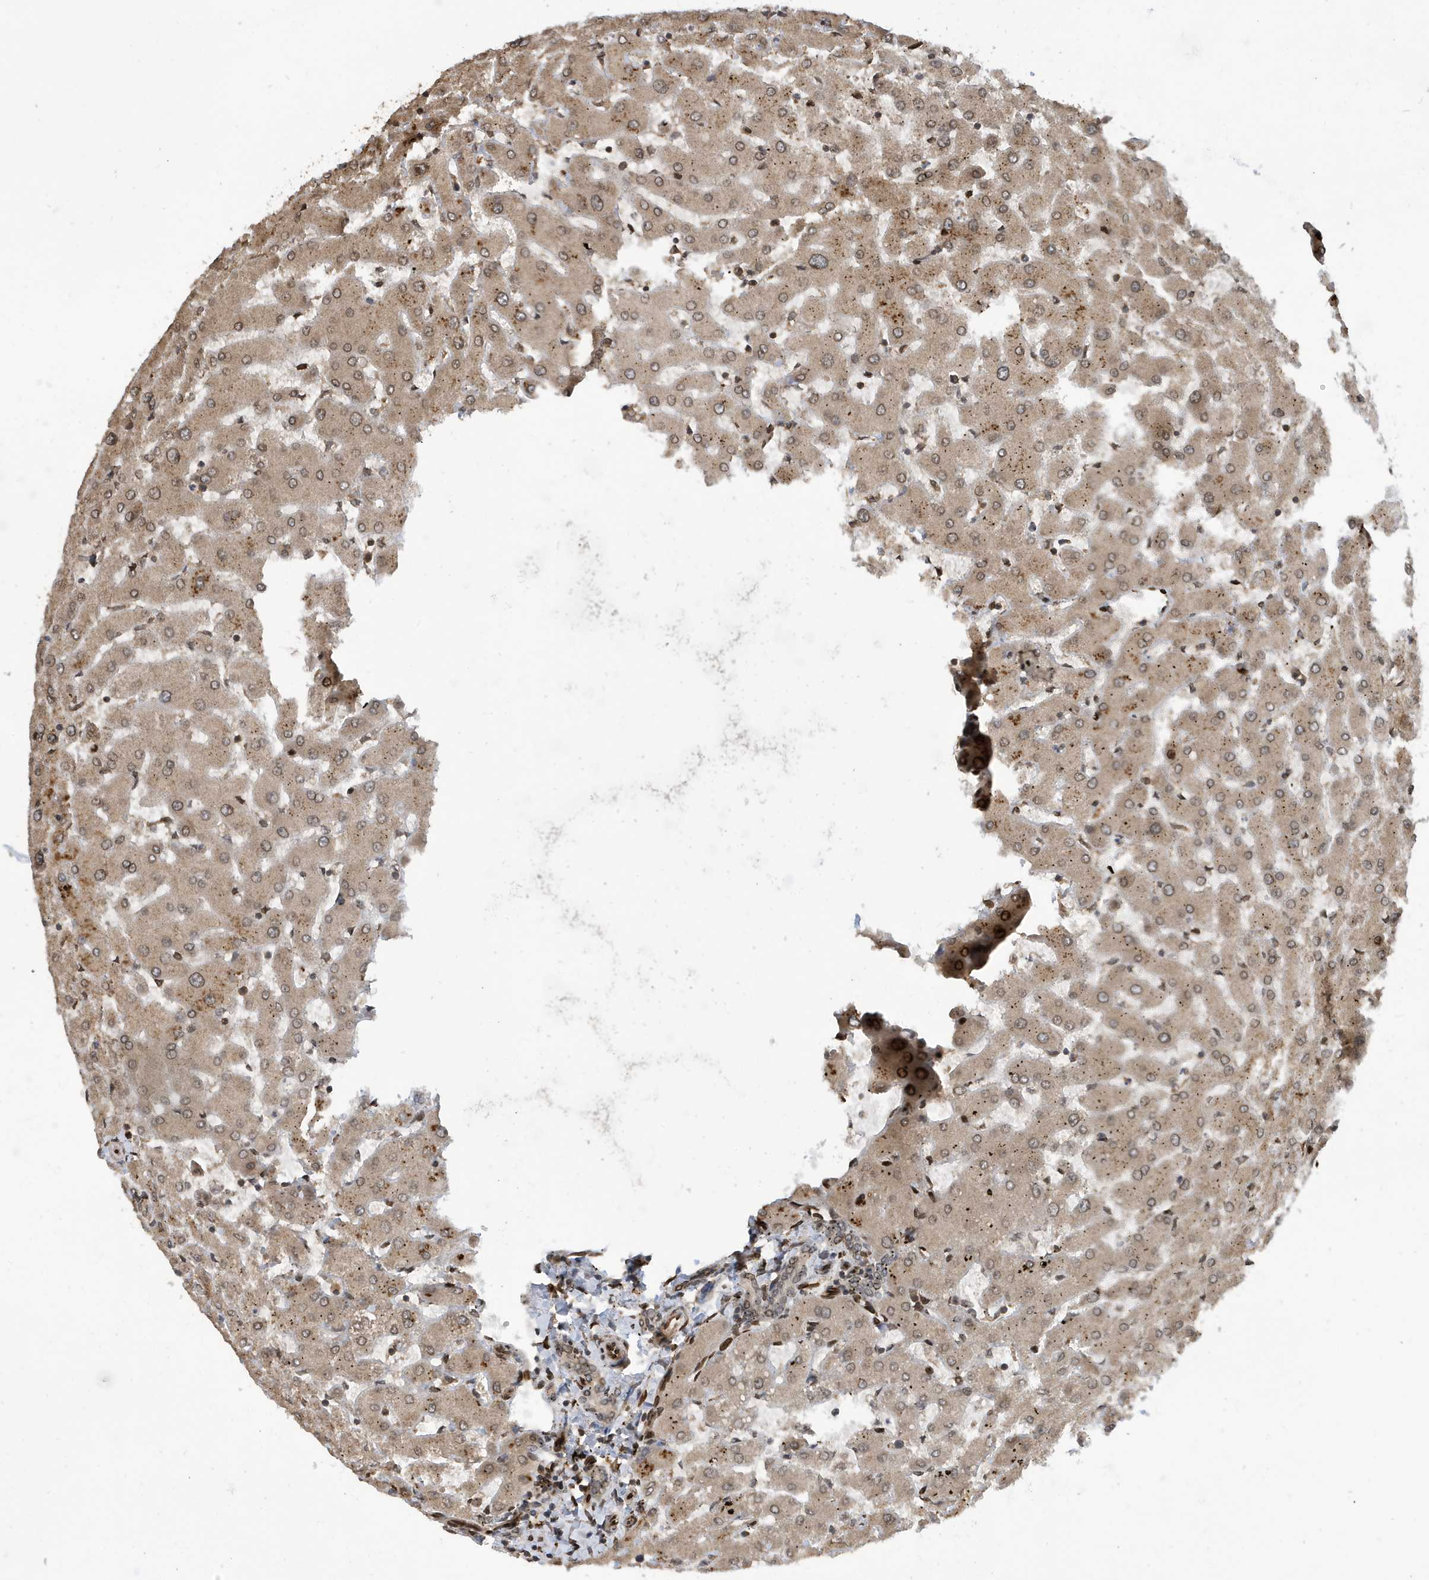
{"staining": {"intensity": "weak", "quantity": ">75%", "location": "nuclear"}, "tissue": "liver", "cell_type": "Cholangiocytes", "image_type": "normal", "snomed": [{"axis": "morphology", "description": "Normal tissue, NOS"}, {"axis": "topography", "description": "Liver"}], "caption": "DAB (3,3'-diaminobenzidine) immunohistochemical staining of benign human liver reveals weak nuclear protein positivity in about >75% of cholangiocytes.", "gene": "DUSP18", "patient": {"sex": "female", "age": 63}}